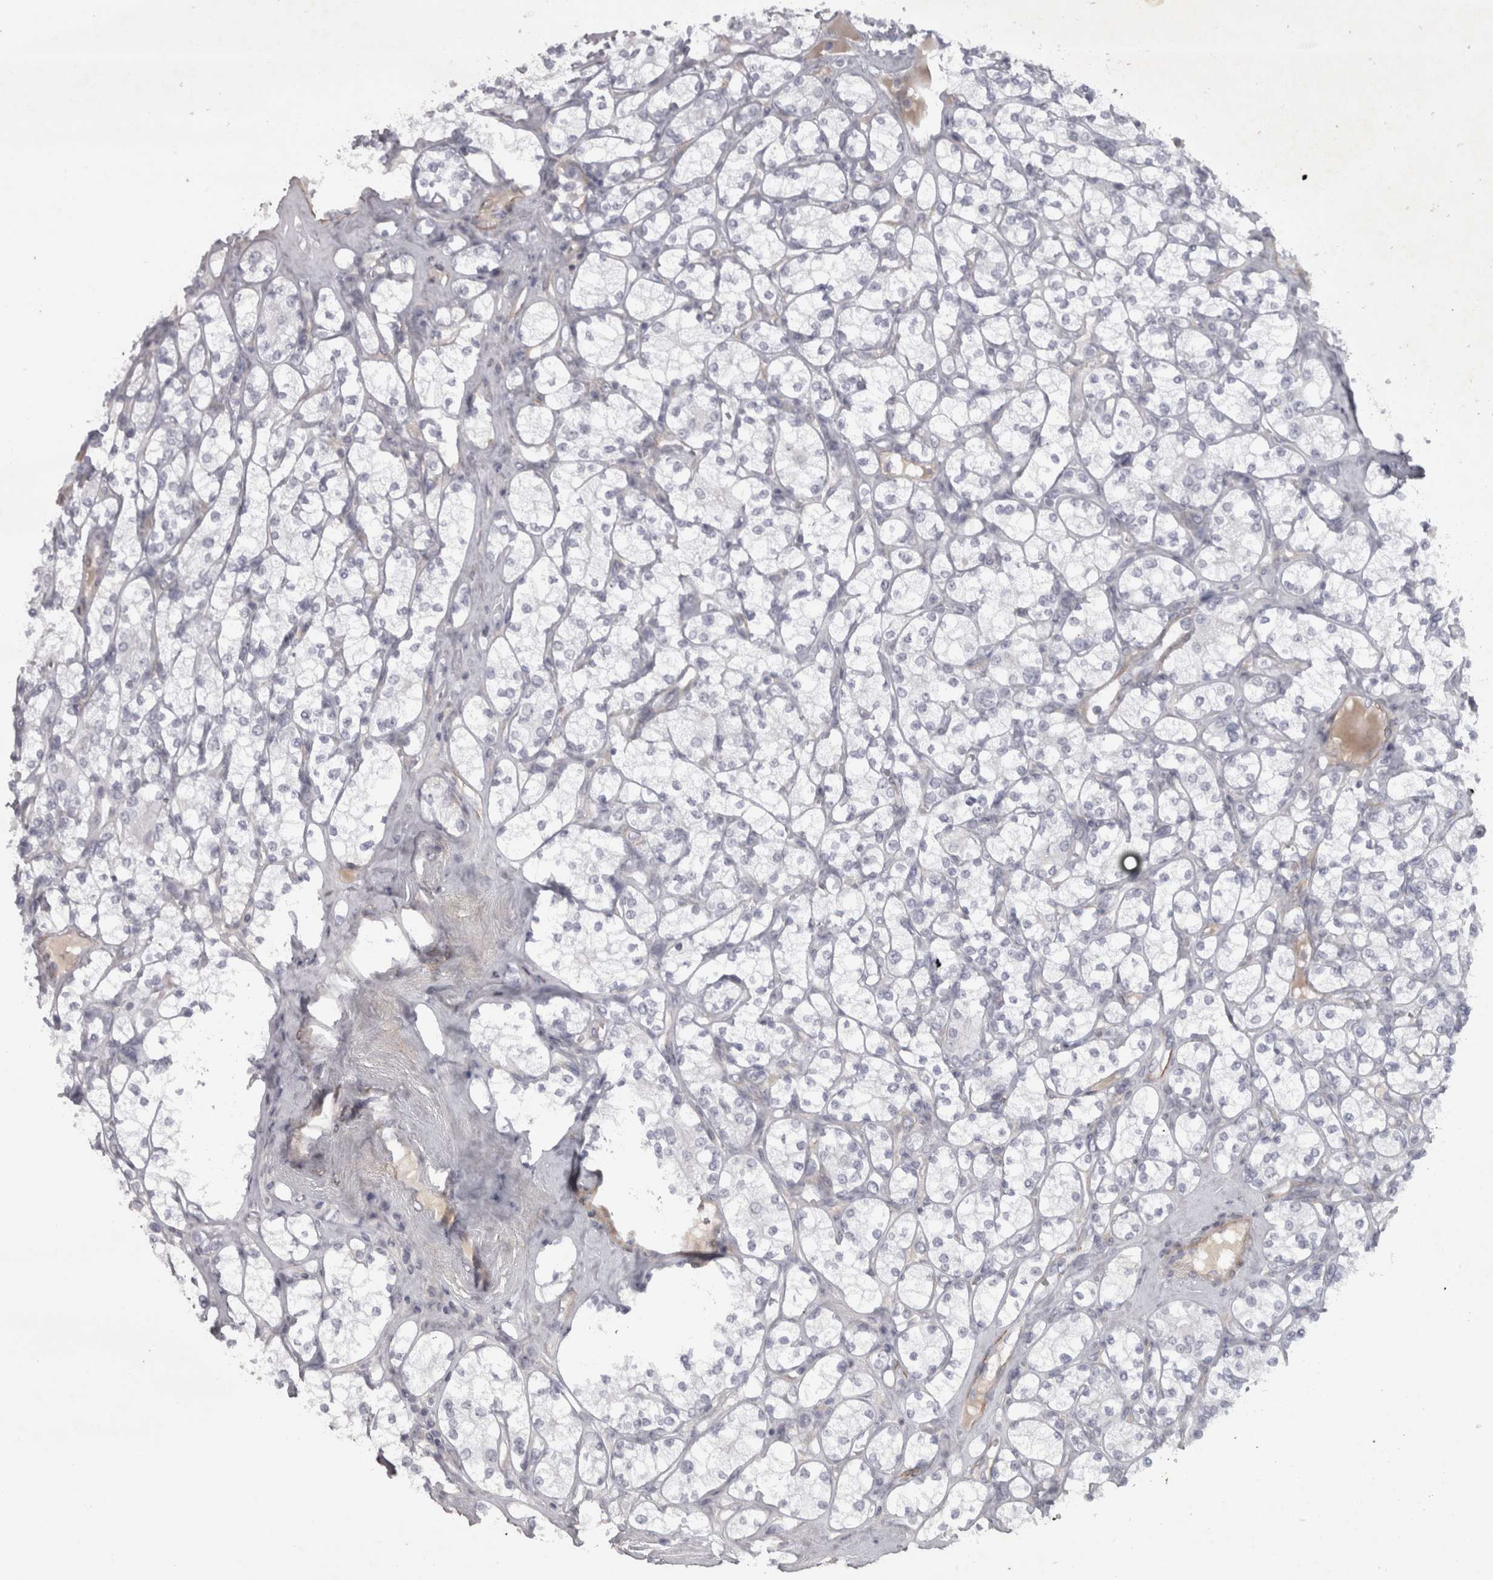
{"staining": {"intensity": "negative", "quantity": "none", "location": "none"}, "tissue": "renal cancer", "cell_type": "Tumor cells", "image_type": "cancer", "snomed": [{"axis": "morphology", "description": "Adenocarcinoma, NOS"}, {"axis": "topography", "description": "Kidney"}], "caption": "A micrograph of human renal cancer (adenocarcinoma) is negative for staining in tumor cells. (Stains: DAB immunohistochemistry (IHC) with hematoxylin counter stain, Microscopy: brightfield microscopy at high magnification).", "gene": "PPP1R12B", "patient": {"sex": "male", "age": 77}}